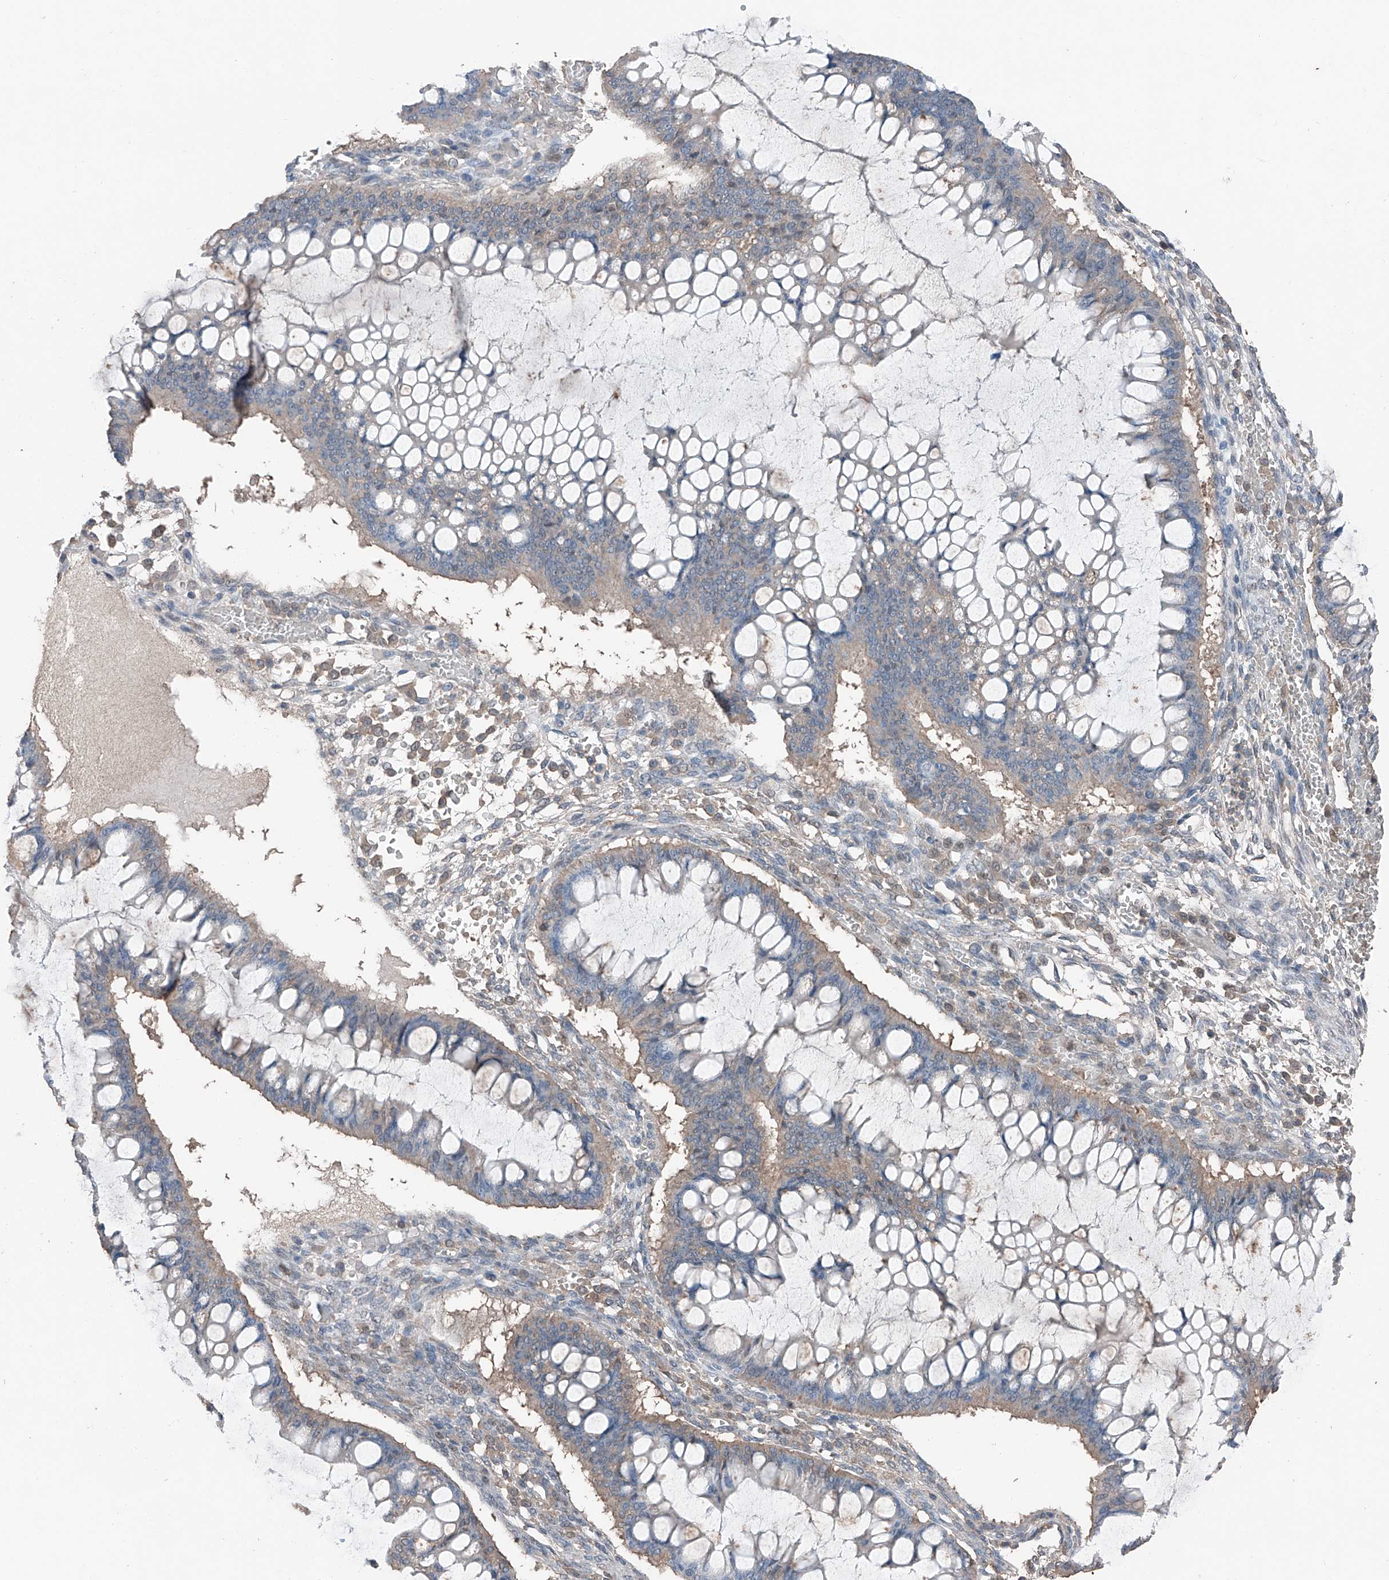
{"staining": {"intensity": "weak", "quantity": "<25%", "location": "cytoplasmic/membranous"}, "tissue": "ovarian cancer", "cell_type": "Tumor cells", "image_type": "cancer", "snomed": [{"axis": "morphology", "description": "Cystadenocarcinoma, mucinous, NOS"}, {"axis": "topography", "description": "Ovary"}], "caption": "Protein analysis of ovarian cancer shows no significant expression in tumor cells.", "gene": "MAMLD1", "patient": {"sex": "female", "age": 73}}